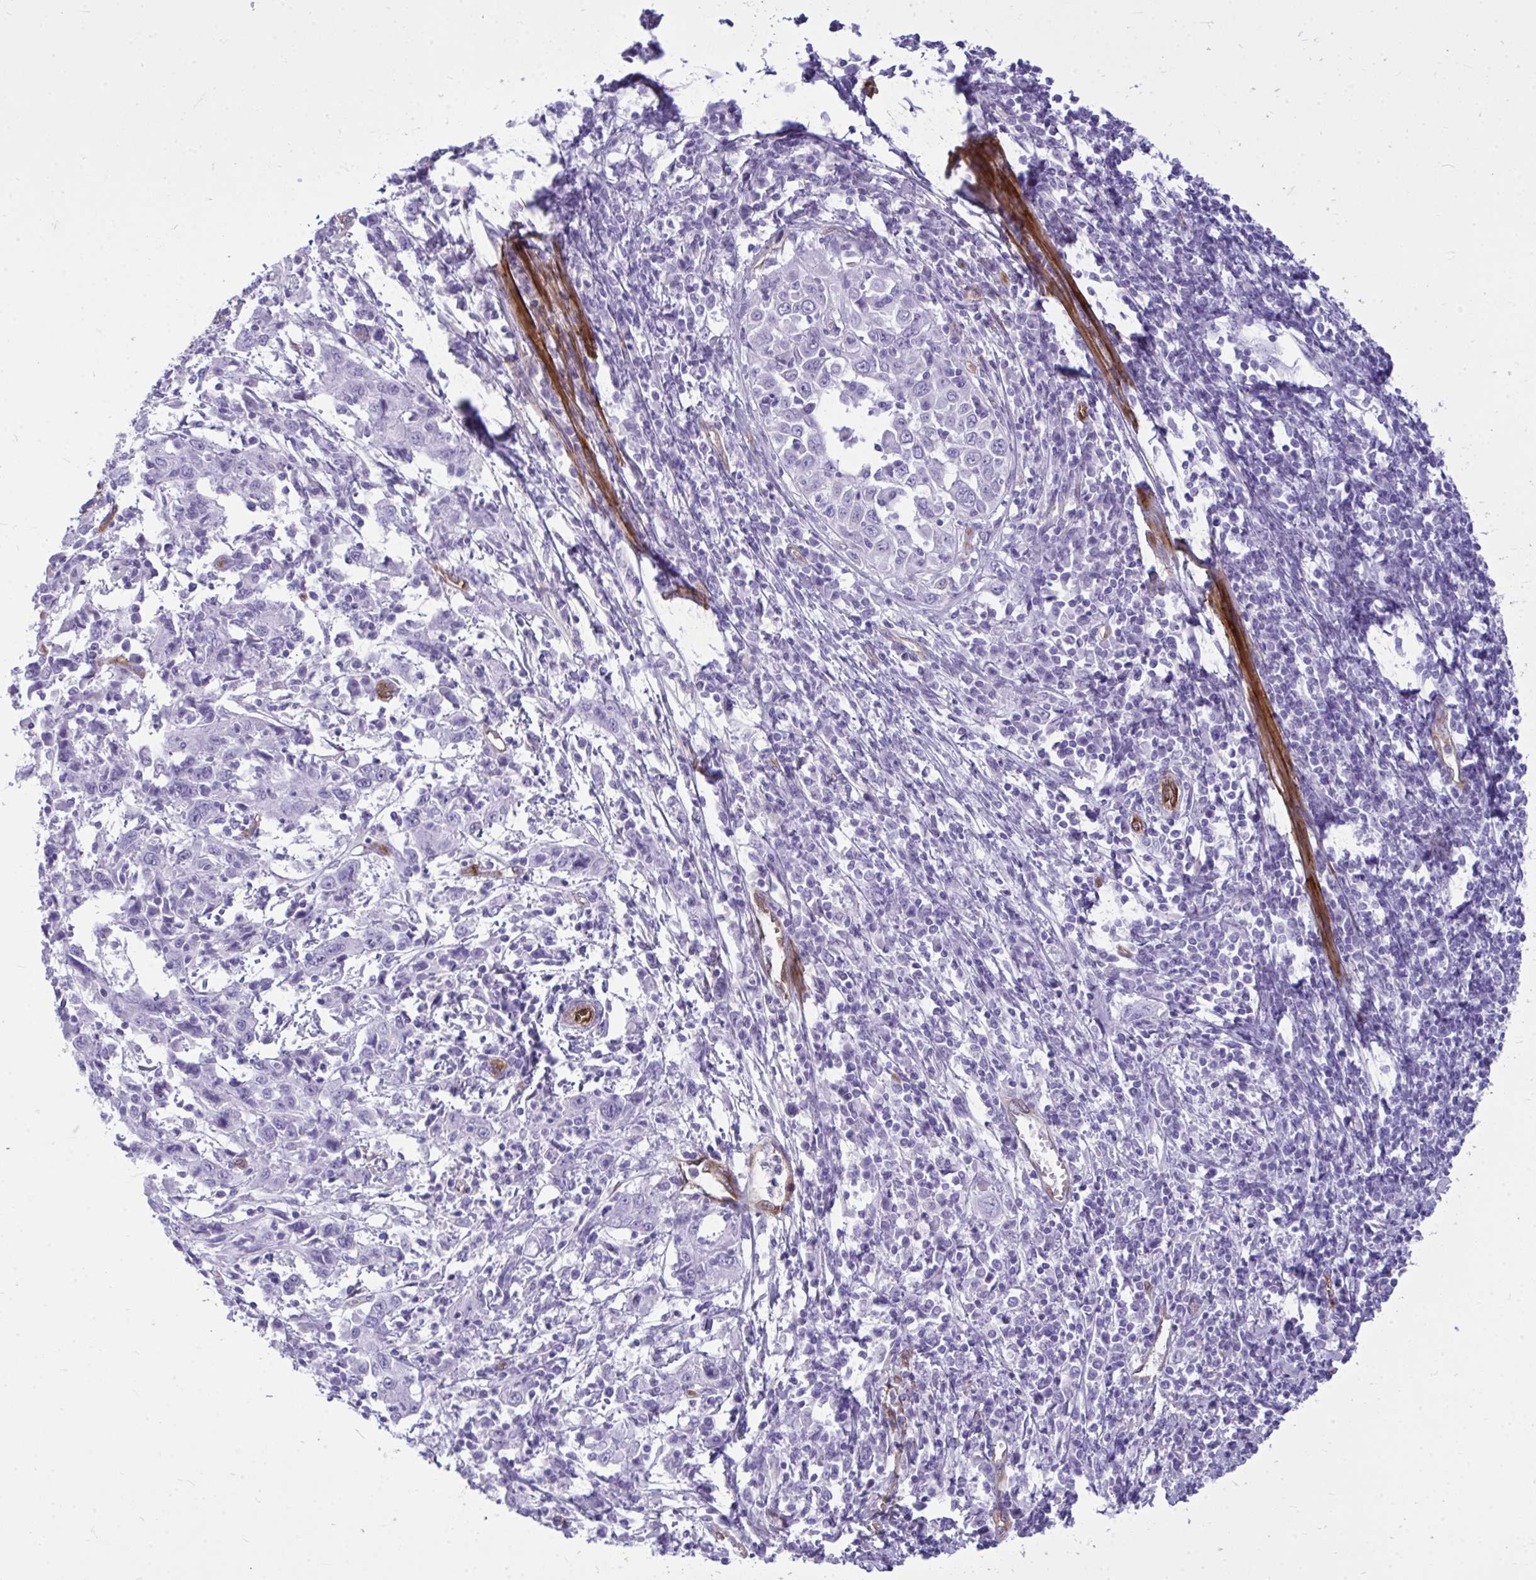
{"staining": {"intensity": "negative", "quantity": "none", "location": "none"}, "tissue": "cervical cancer", "cell_type": "Tumor cells", "image_type": "cancer", "snomed": [{"axis": "morphology", "description": "Squamous cell carcinoma, NOS"}, {"axis": "topography", "description": "Cervix"}], "caption": "The histopathology image reveals no staining of tumor cells in cervical cancer. Brightfield microscopy of immunohistochemistry stained with DAB (brown) and hematoxylin (blue), captured at high magnification.", "gene": "LIMS2", "patient": {"sex": "female", "age": 46}}